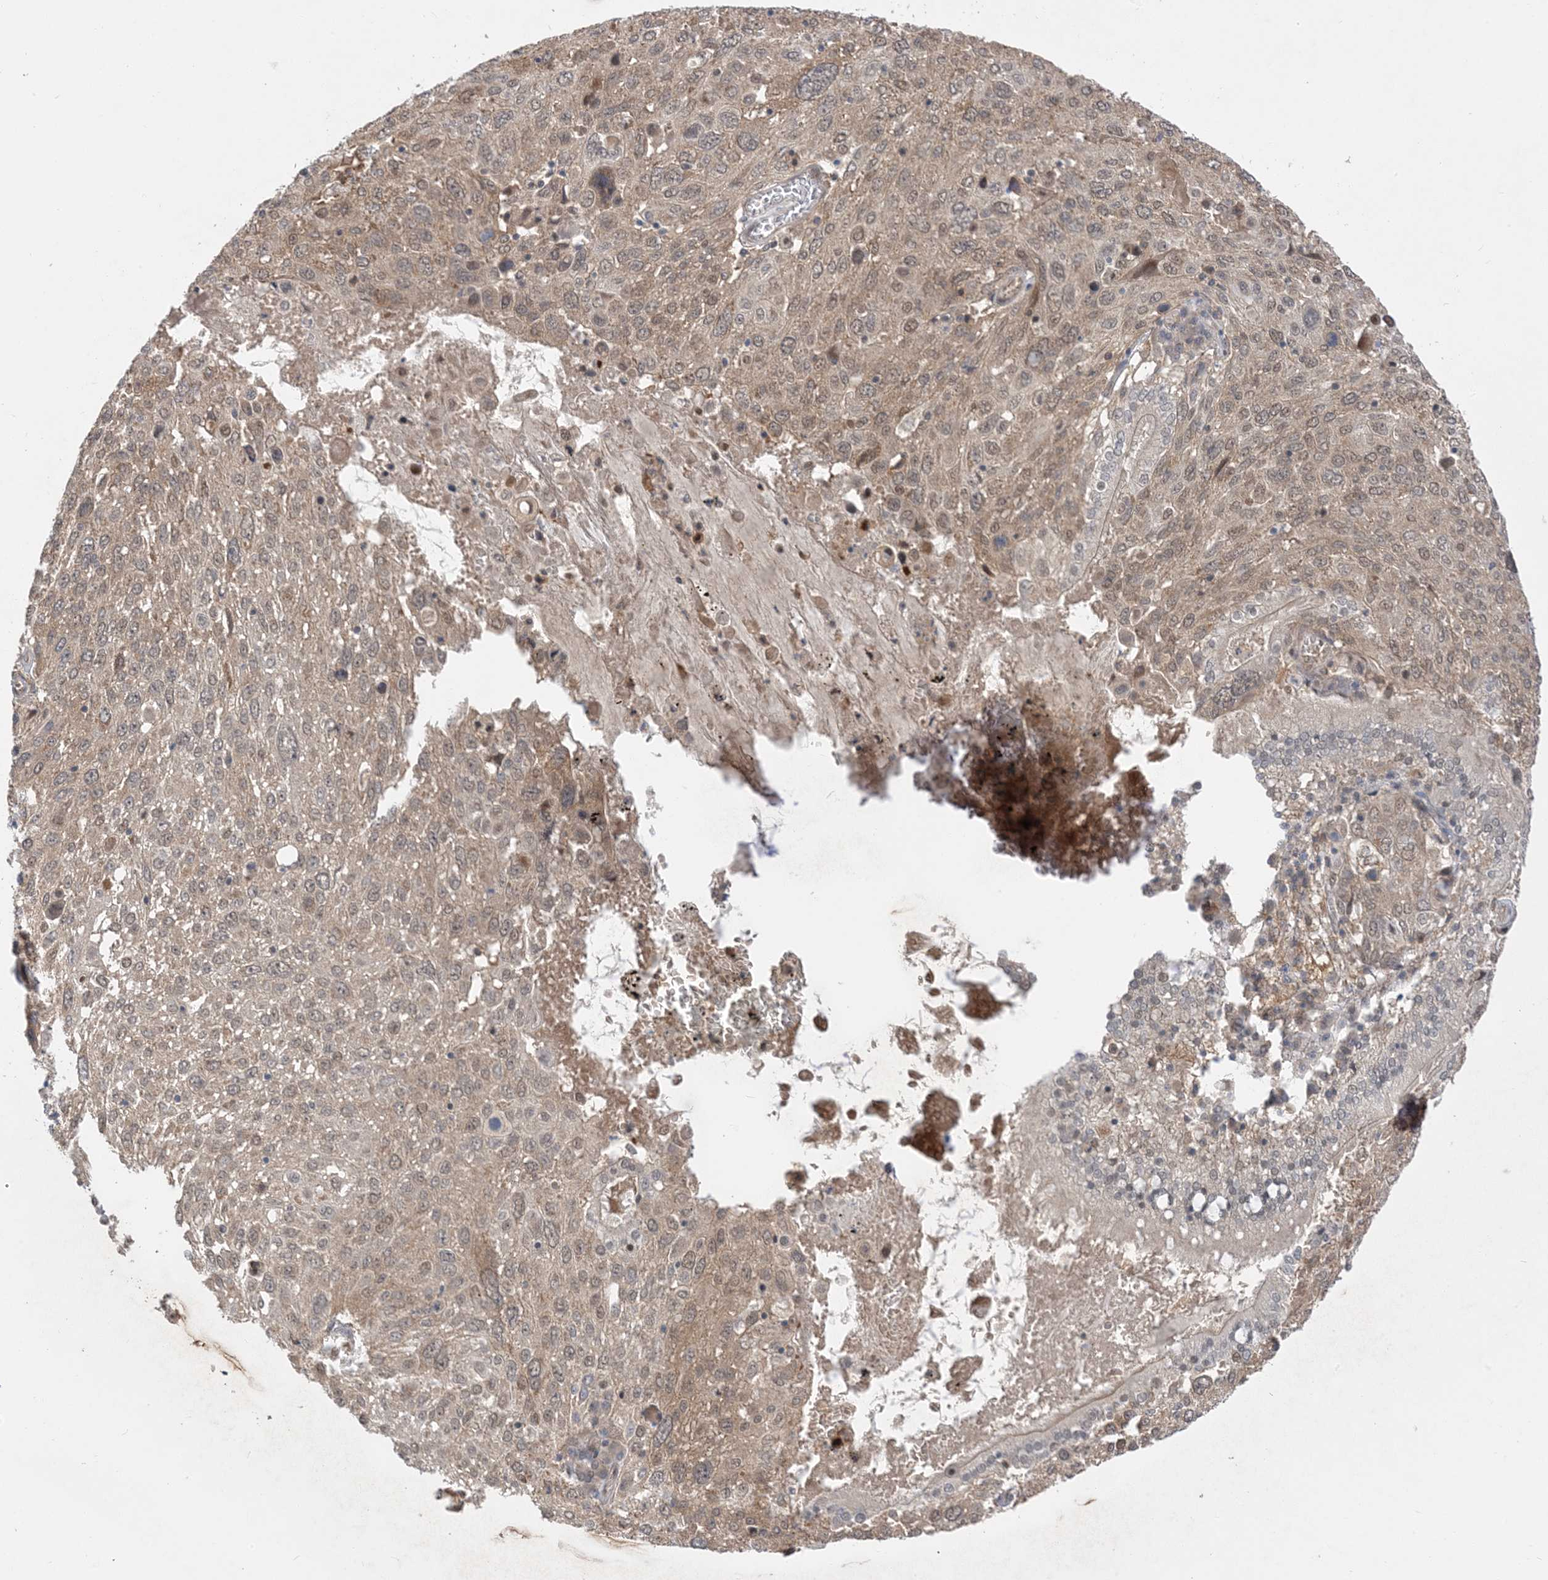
{"staining": {"intensity": "weak", "quantity": ">75%", "location": "cytoplasmic/membranous"}, "tissue": "lung cancer", "cell_type": "Tumor cells", "image_type": "cancer", "snomed": [{"axis": "morphology", "description": "Squamous cell carcinoma, NOS"}, {"axis": "topography", "description": "Lung"}], "caption": "Lung squamous cell carcinoma stained with DAB (3,3'-diaminobenzidine) immunohistochemistry (IHC) displays low levels of weak cytoplasmic/membranous expression in approximately >75% of tumor cells. (brown staining indicates protein expression, while blue staining denotes nuclei).", "gene": "WDR26", "patient": {"sex": "male", "age": 65}}